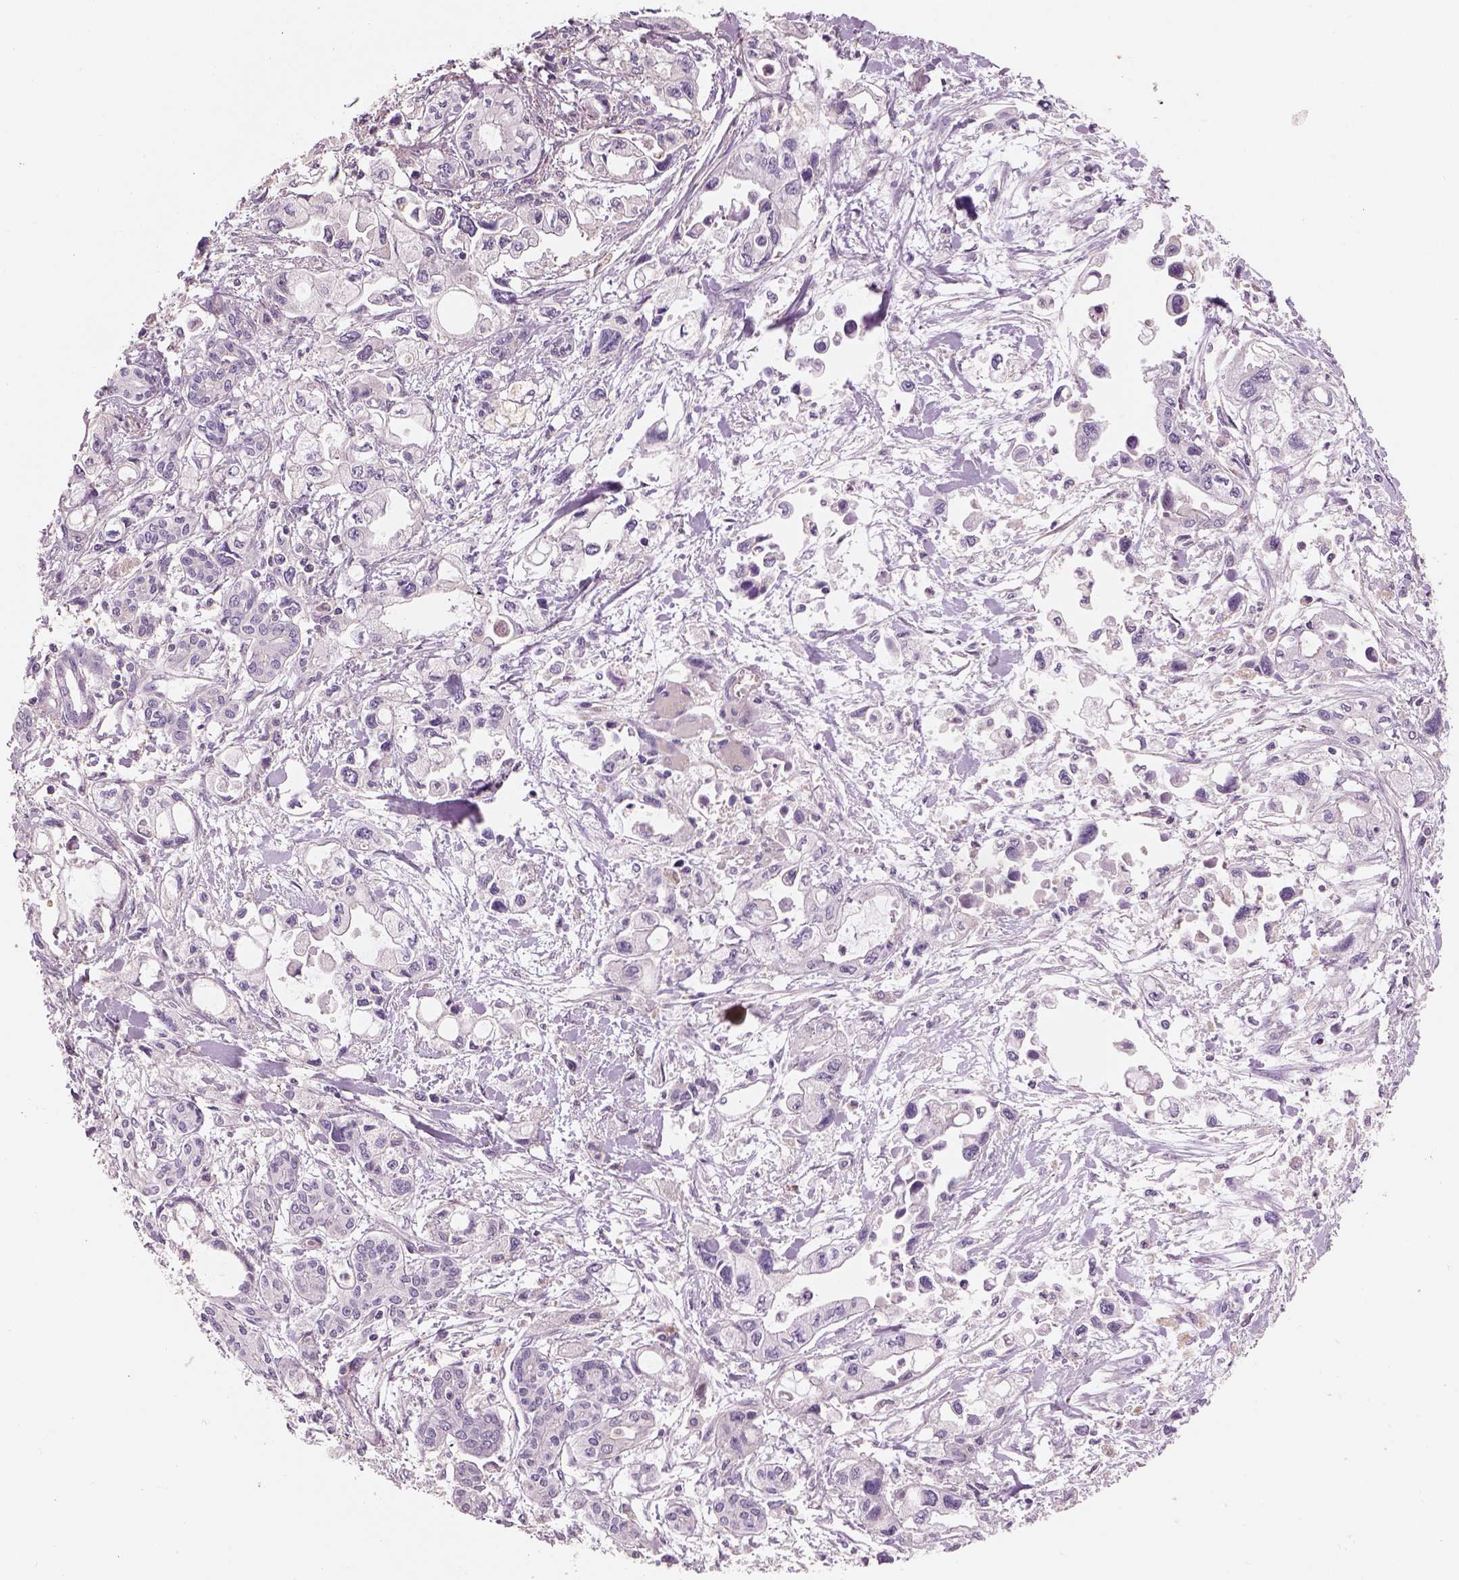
{"staining": {"intensity": "negative", "quantity": "none", "location": "none"}, "tissue": "pancreatic cancer", "cell_type": "Tumor cells", "image_type": "cancer", "snomed": [{"axis": "morphology", "description": "Adenocarcinoma, NOS"}, {"axis": "topography", "description": "Pancreas"}], "caption": "DAB immunohistochemical staining of pancreatic cancer shows no significant staining in tumor cells.", "gene": "OTUD6A", "patient": {"sex": "female", "age": 61}}